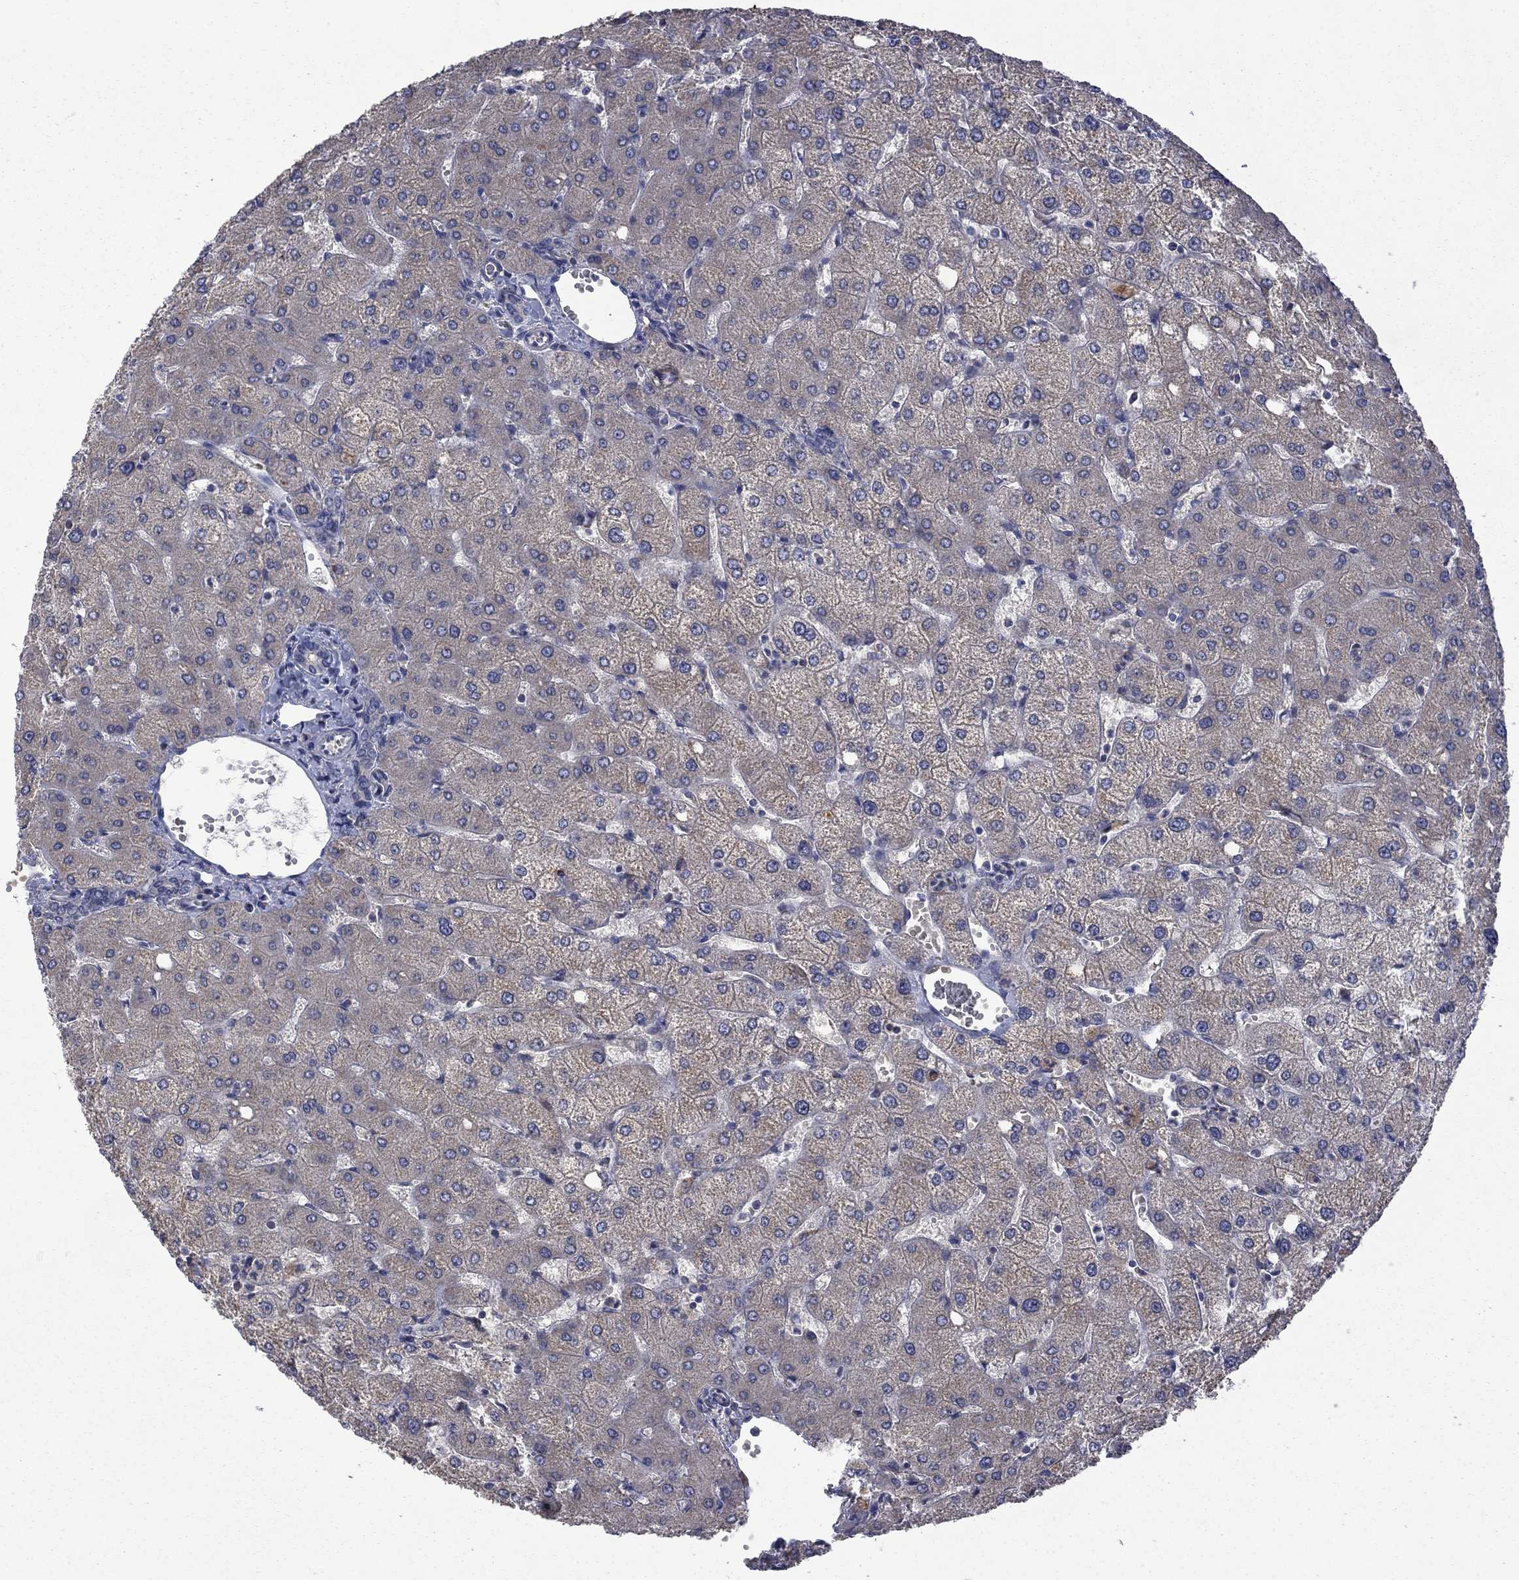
{"staining": {"intensity": "negative", "quantity": "none", "location": "none"}, "tissue": "liver", "cell_type": "Cholangiocytes", "image_type": "normal", "snomed": [{"axis": "morphology", "description": "Normal tissue, NOS"}, {"axis": "topography", "description": "Liver"}], "caption": "An IHC micrograph of normal liver is shown. There is no staining in cholangiocytes of liver.", "gene": "HSPA12A", "patient": {"sex": "female", "age": 54}}